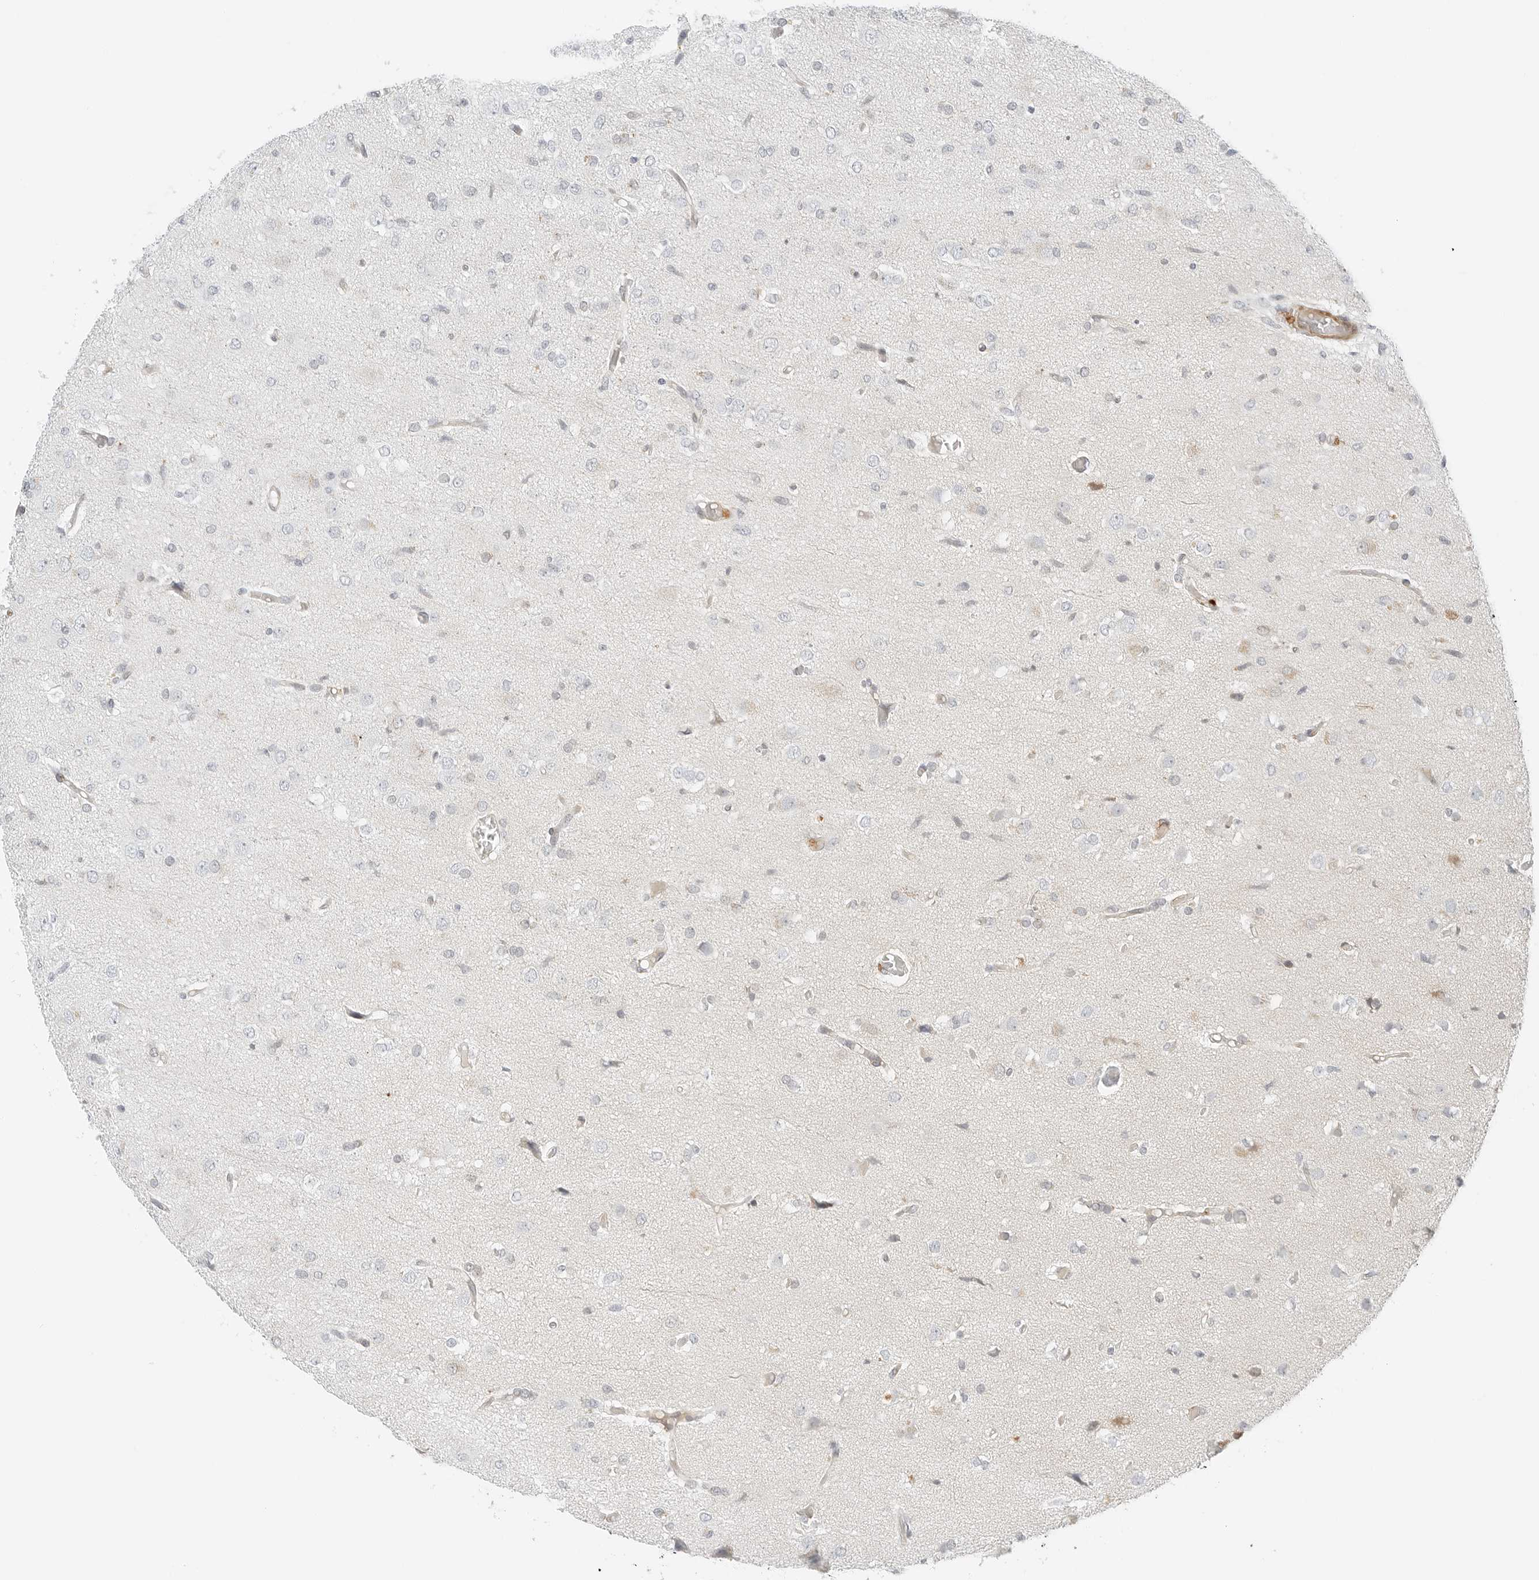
{"staining": {"intensity": "negative", "quantity": "none", "location": "none"}, "tissue": "glioma", "cell_type": "Tumor cells", "image_type": "cancer", "snomed": [{"axis": "morphology", "description": "Glioma, malignant, High grade"}, {"axis": "topography", "description": "Brain"}], "caption": "The immunohistochemistry (IHC) micrograph has no significant positivity in tumor cells of malignant glioma (high-grade) tissue.", "gene": "IQCC", "patient": {"sex": "female", "age": 59}}